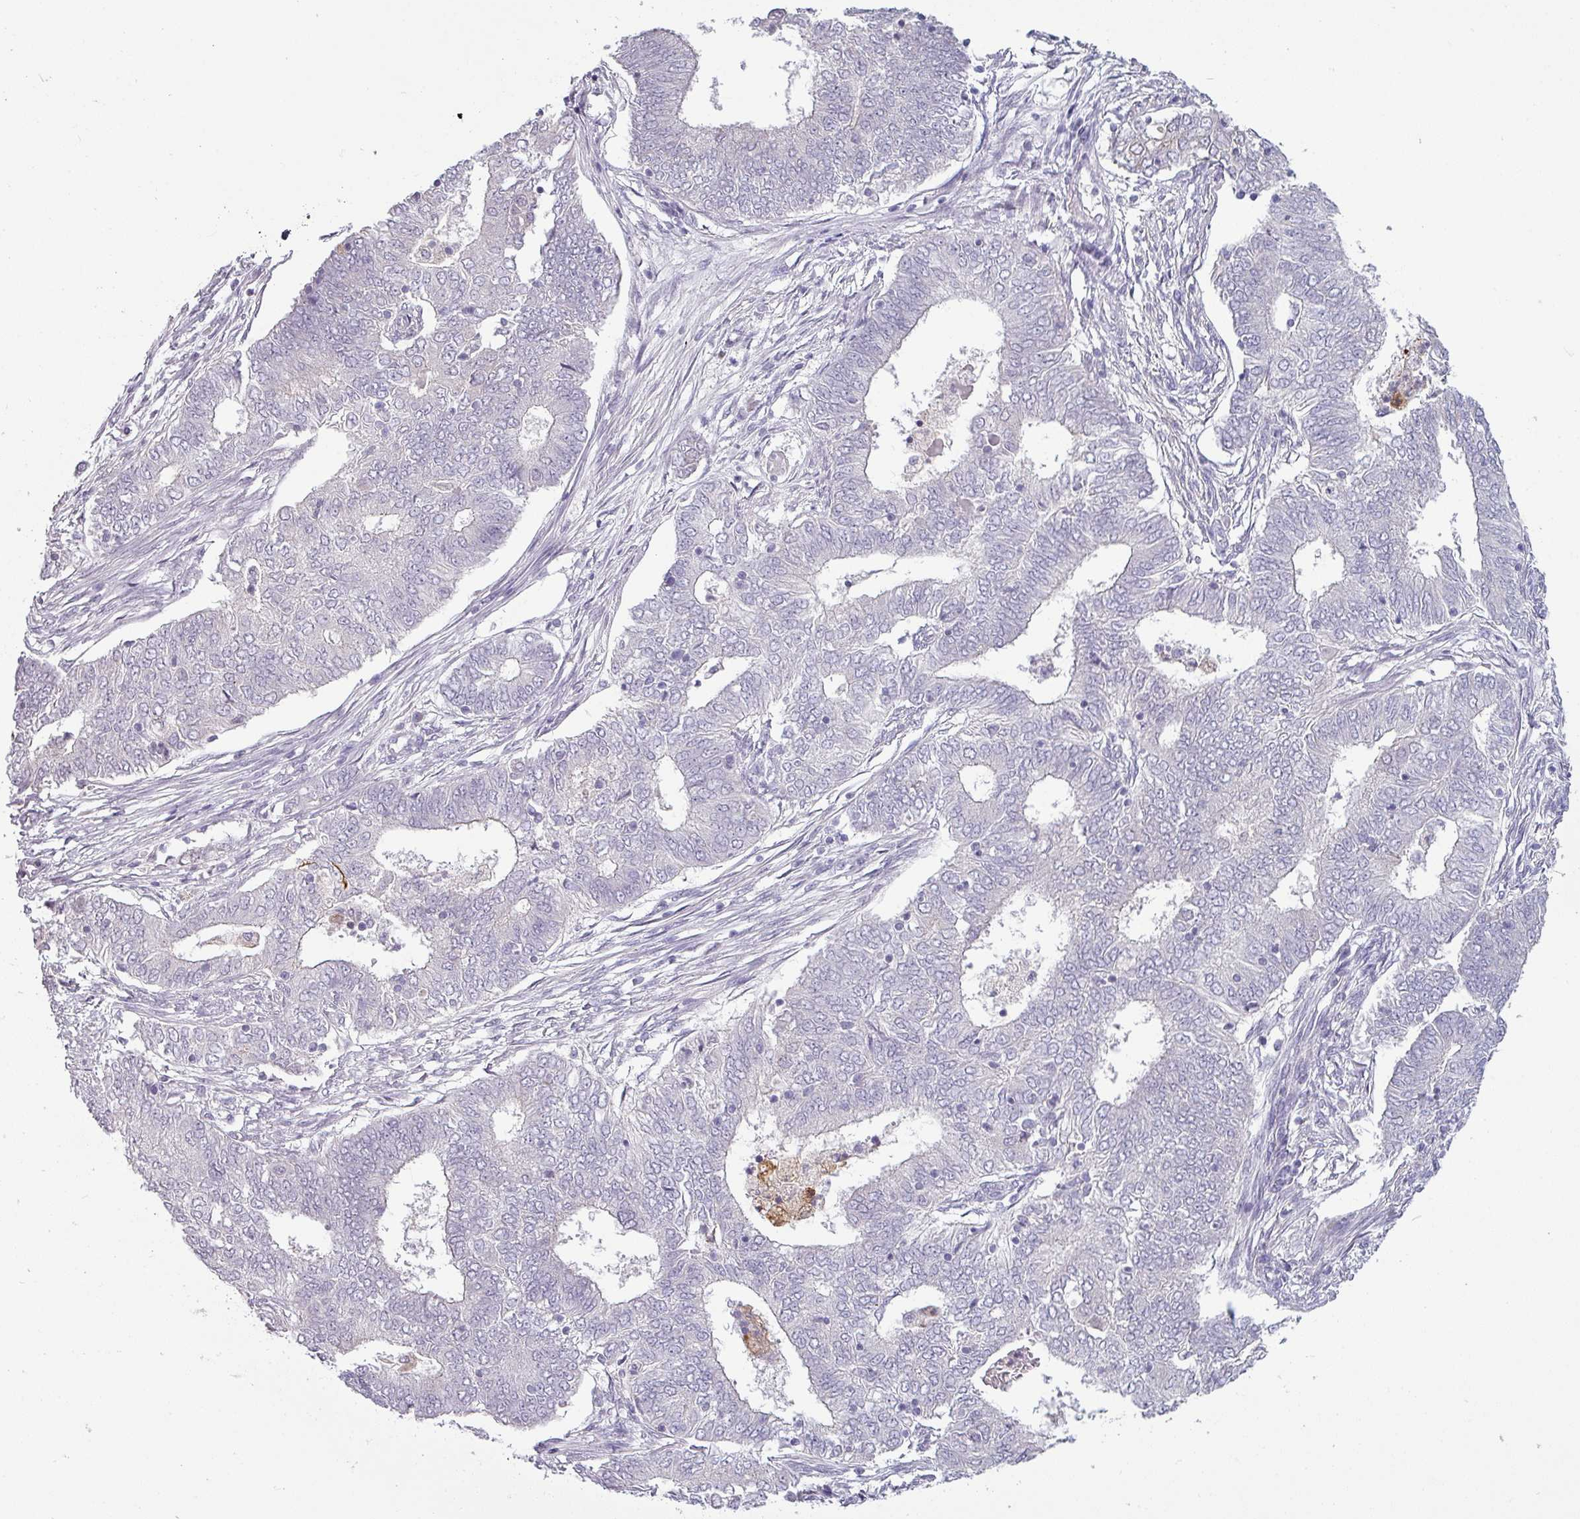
{"staining": {"intensity": "negative", "quantity": "none", "location": "none"}, "tissue": "endometrial cancer", "cell_type": "Tumor cells", "image_type": "cancer", "snomed": [{"axis": "morphology", "description": "Adenocarcinoma, NOS"}, {"axis": "topography", "description": "Endometrium"}], "caption": "The histopathology image exhibits no significant positivity in tumor cells of endometrial cancer (adenocarcinoma). (DAB (3,3'-diaminobenzidine) IHC with hematoxylin counter stain).", "gene": "SLC26A9", "patient": {"sex": "female", "age": 62}}